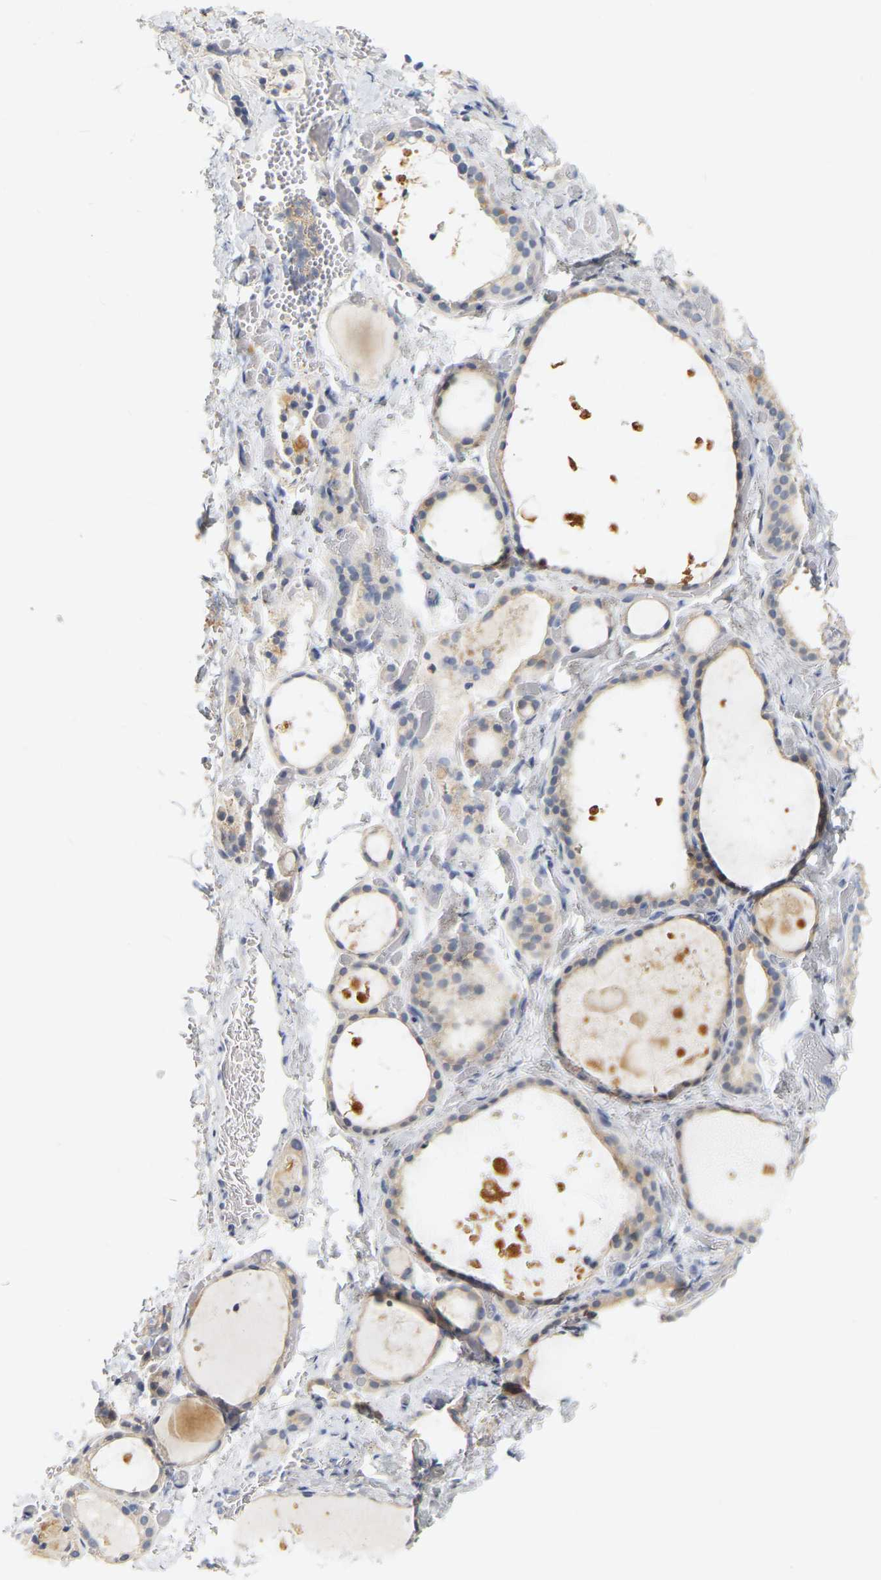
{"staining": {"intensity": "weak", "quantity": "<25%", "location": "cytoplasmic/membranous"}, "tissue": "thyroid gland", "cell_type": "Glandular cells", "image_type": "normal", "snomed": [{"axis": "morphology", "description": "Normal tissue, NOS"}, {"axis": "topography", "description": "Thyroid gland"}], "caption": "DAB (3,3'-diaminobenzidine) immunohistochemical staining of normal thyroid gland exhibits no significant positivity in glandular cells.", "gene": "KRT76", "patient": {"sex": "female", "age": 44}}